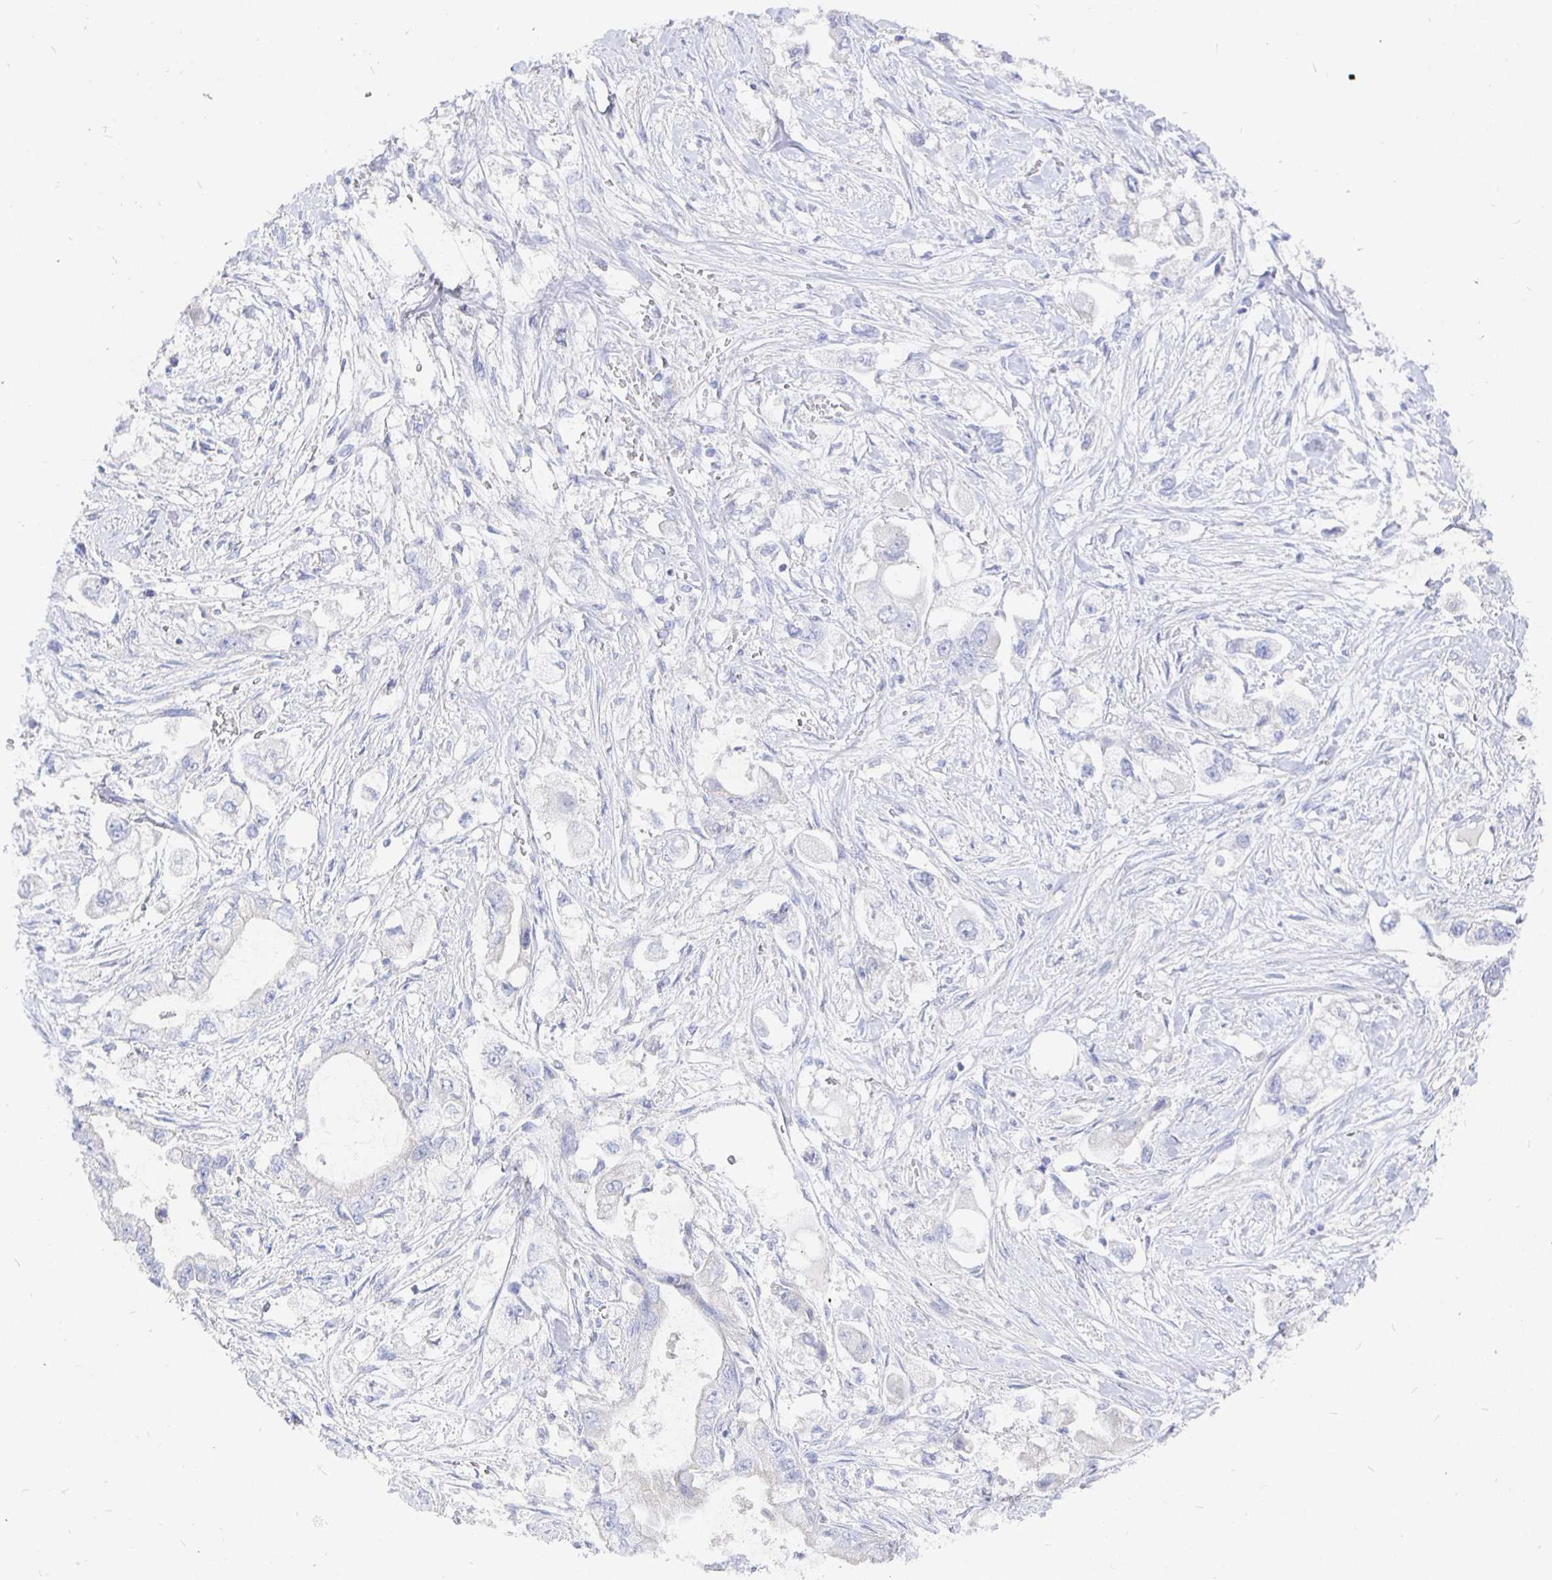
{"staining": {"intensity": "negative", "quantity": "none", "location": "none"}, "tissue": "stomach cancer", "cell_type": "Tumor cells", "image_type": "cancer", "snomed": [{"axis": "morphology", "description": "Adenocarcinoma, NOS"}, {"axis": "topography", "description": "Stomach"}], "caption": "A photomicrograph of stomach adenocarcinoma stained for a protein reveals no brown staining in tumor cells. The staining is performed using DAB (3,3'-diaminobenzidine) brown chromogen with nuclei counter-stained in using hematoxylin.", "gene": "COX16", "patient": {"sex": "male", "age": 62}}